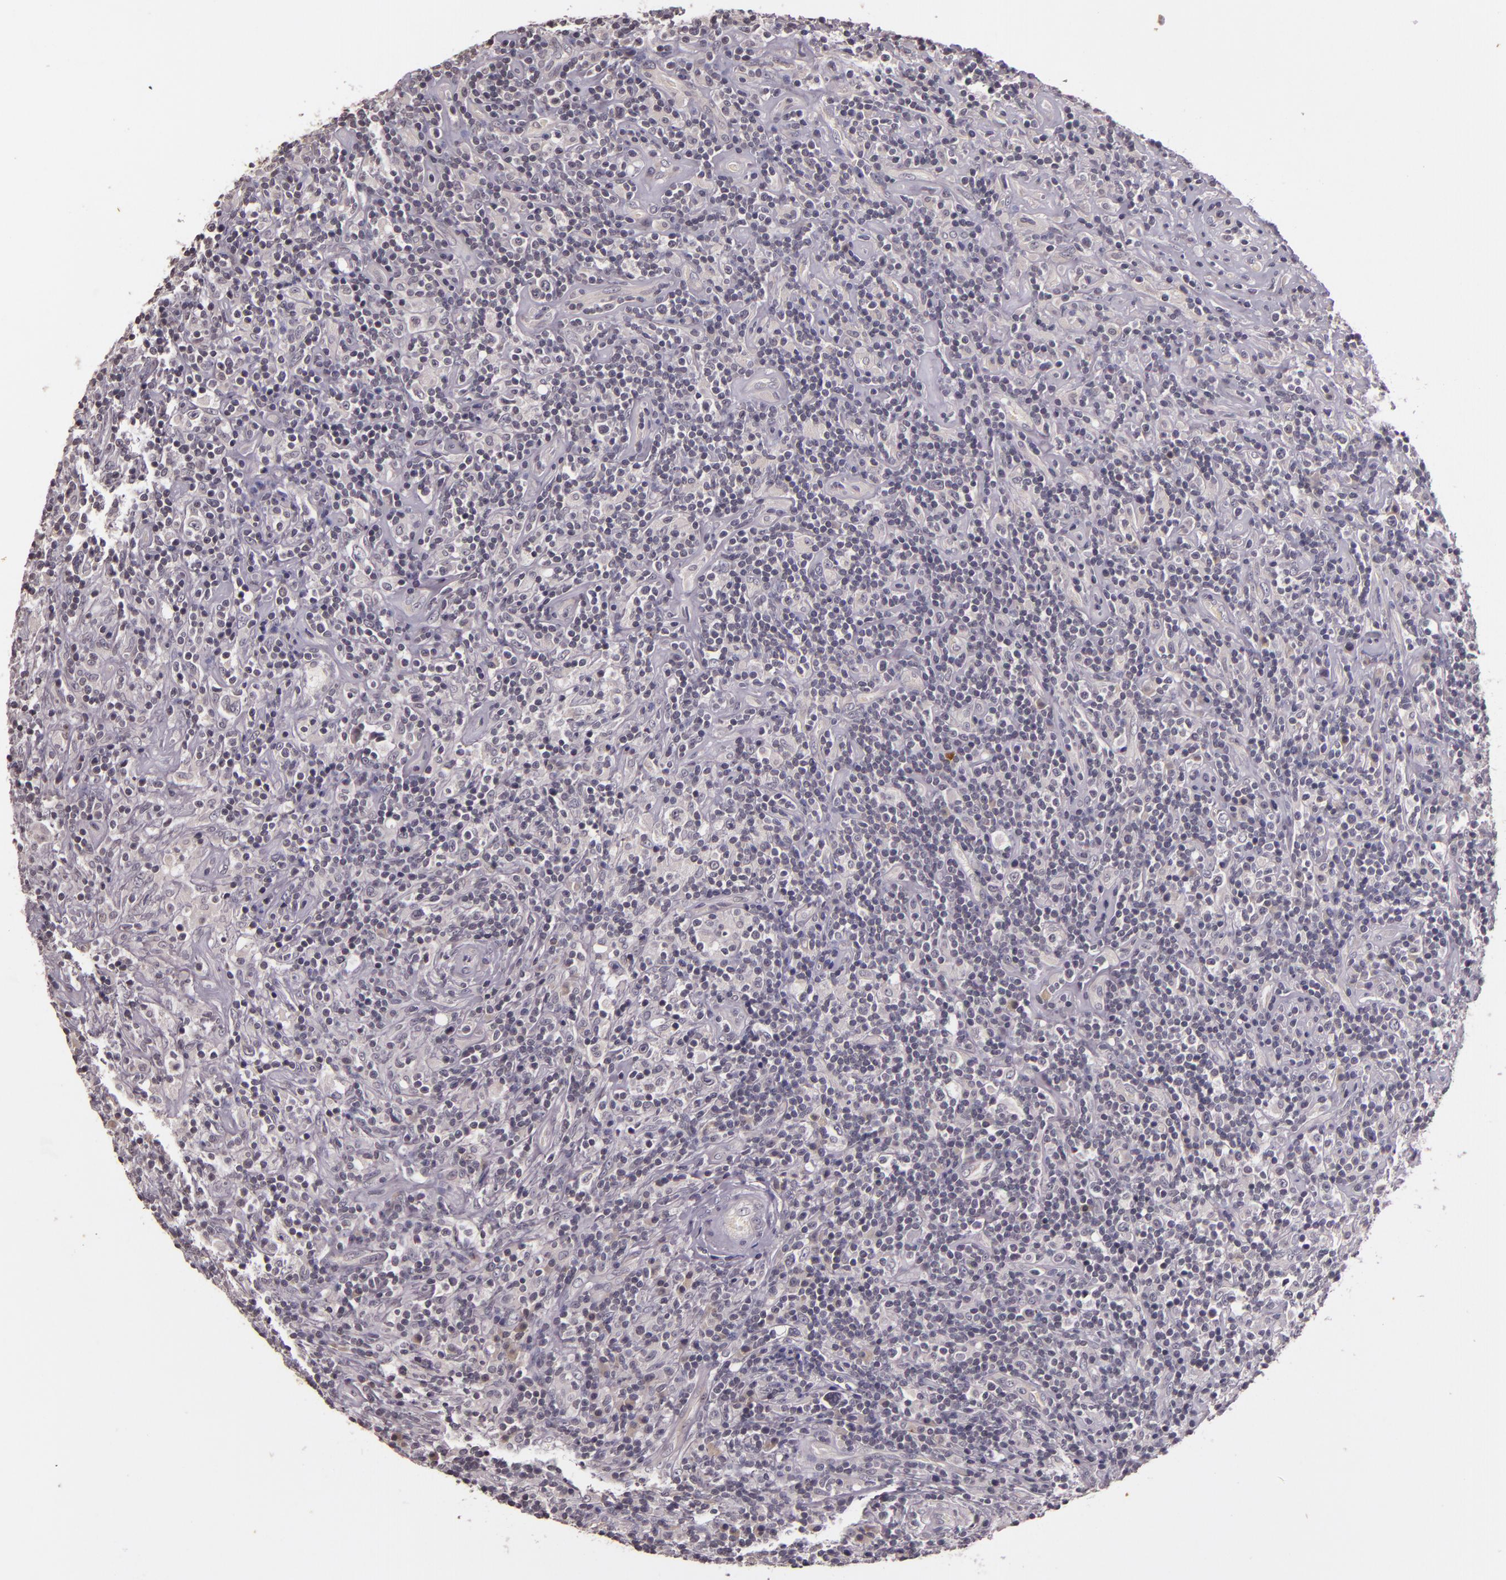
{"staining": {"intensity": "negative", "quantity": "none", "location": "none"}, "tissue": "lymphoma", "cell_type": "Tumor cells", "image_type": "cancer", "snomed": [{"axis": "morphology", "description": "Hodgkin's disease, NOS"}, {"axis": "topography", "description": "Lymph node"}], "caption": "Tumor cells show no significant positivity in lymphoma.", "gene": "TFF1", "patient": {"sex": "male", "age": 46}}